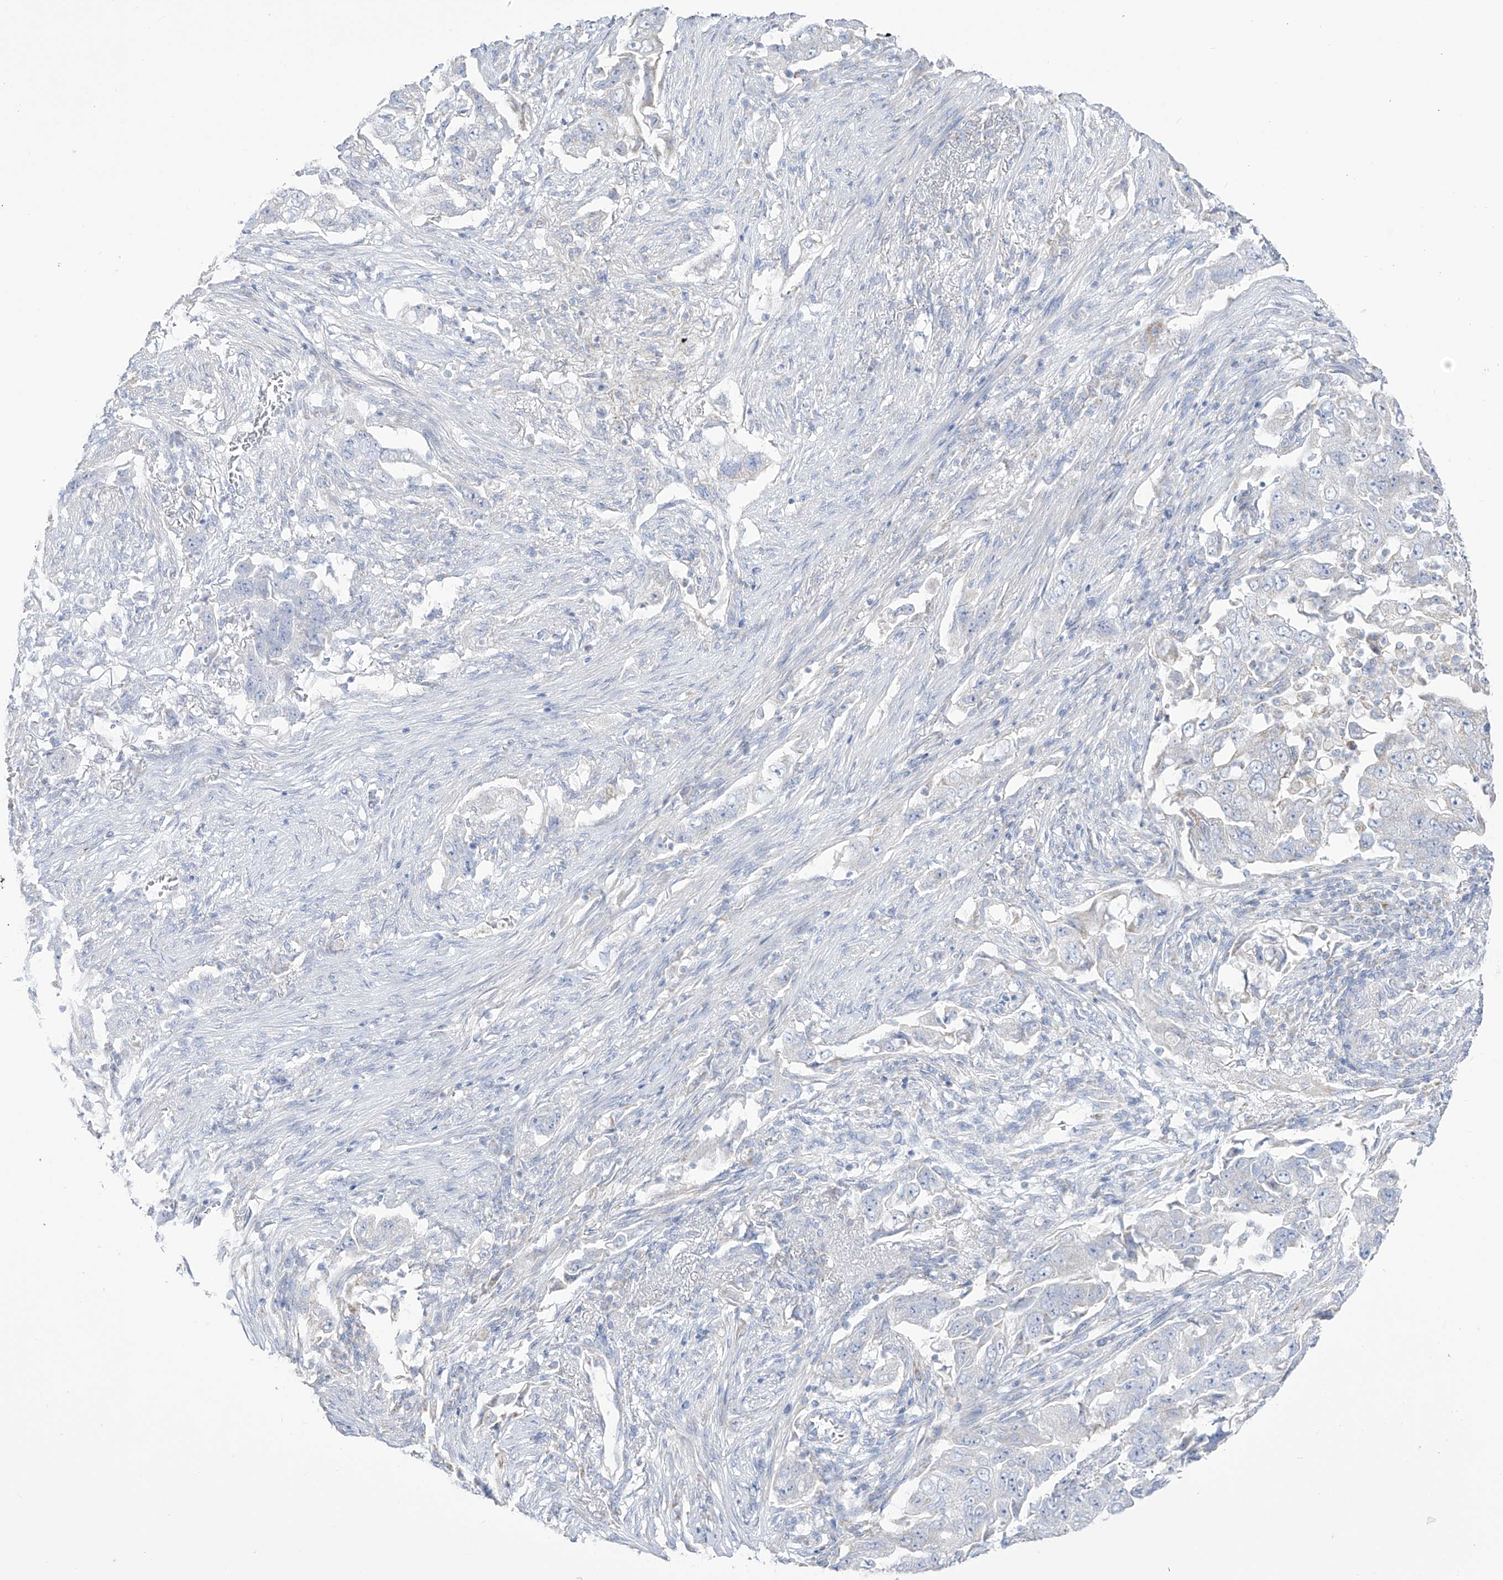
{"staining": {"intensity": "negative", "quantity": "none", "location": "none"}, "tissue": "lung cancer", "cell_type": "Tumor cells", "image_type": "cancer", "snomed": [{"axis": "morphology", "description": "Adenocarcinoma, NOS"}, {"axis": "topography", "description": "Lung"}], "caption": "Immunohistochemistry (IHC) micrograph of neoplastic tissue: lung cancer (adenocarcinoma) stained with DAB (3,3'-diaminobenzidine) shows no significant protein expression in tumor cells.", "gene": "RCHY1", "patient": {"sex": "female", "age": 51}}